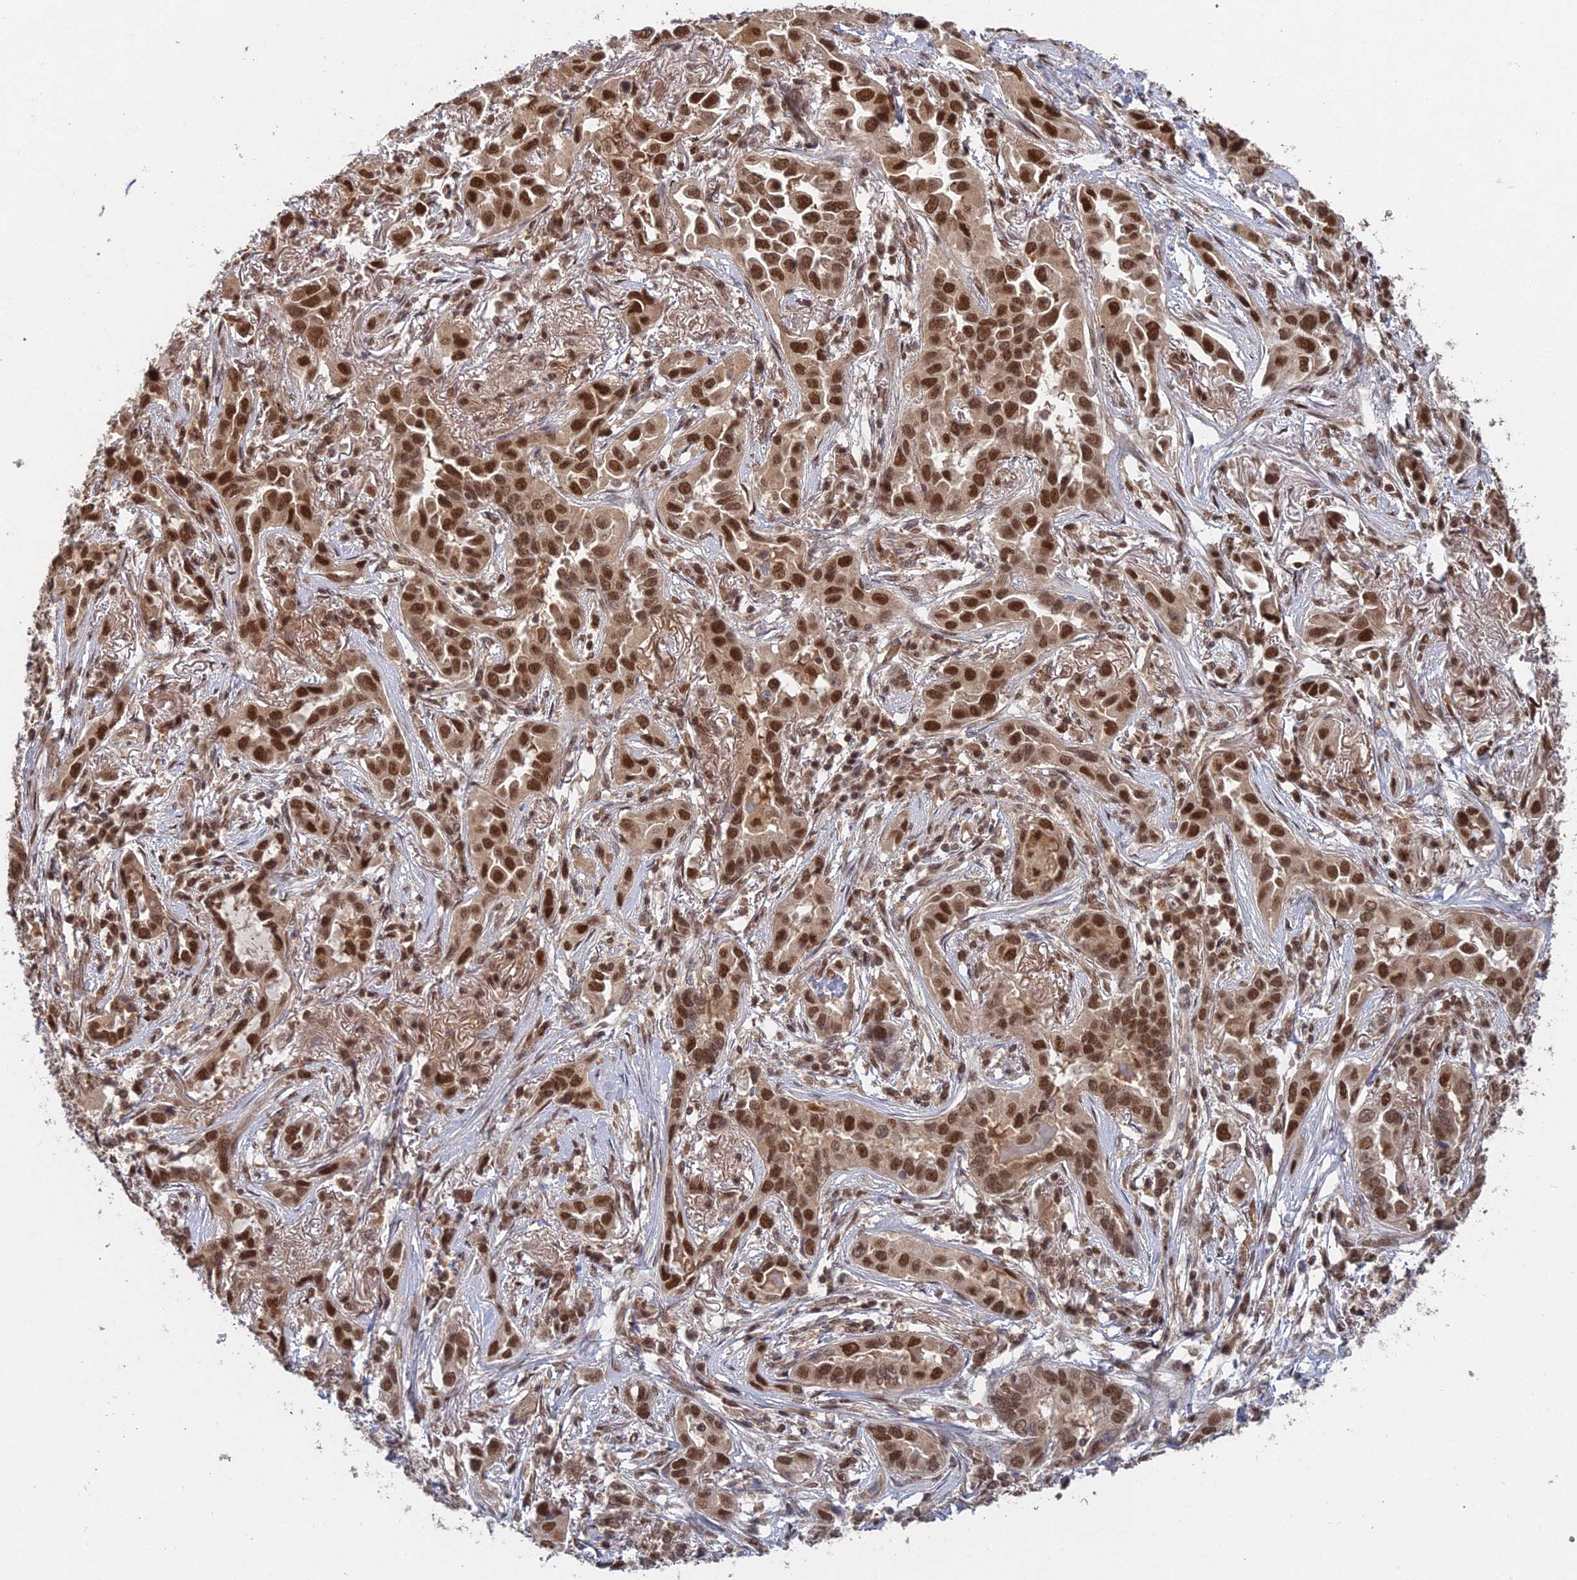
{"staining": {"intensity": "moderate", "quantity": ">75%", "location": "nuclear"}, "tissue": "lung cancer", "cell_type": "Tumor cells", "image_type": "cancer", "snomed": [{"axis": "morphology", "description": "Adenocarcinoma, NOS"}, {"axis": "topography", "description": "Lung"}], "caption": "A medium amount of moderate nuclear staining is present in approximately >75% of tumor cells in lung adenocarcinoma tissue. (DAB IHC with brightfield microscopy, high magnification).", "gene": "RANBP3", "patient": {"sex": "female", "age": 76}}